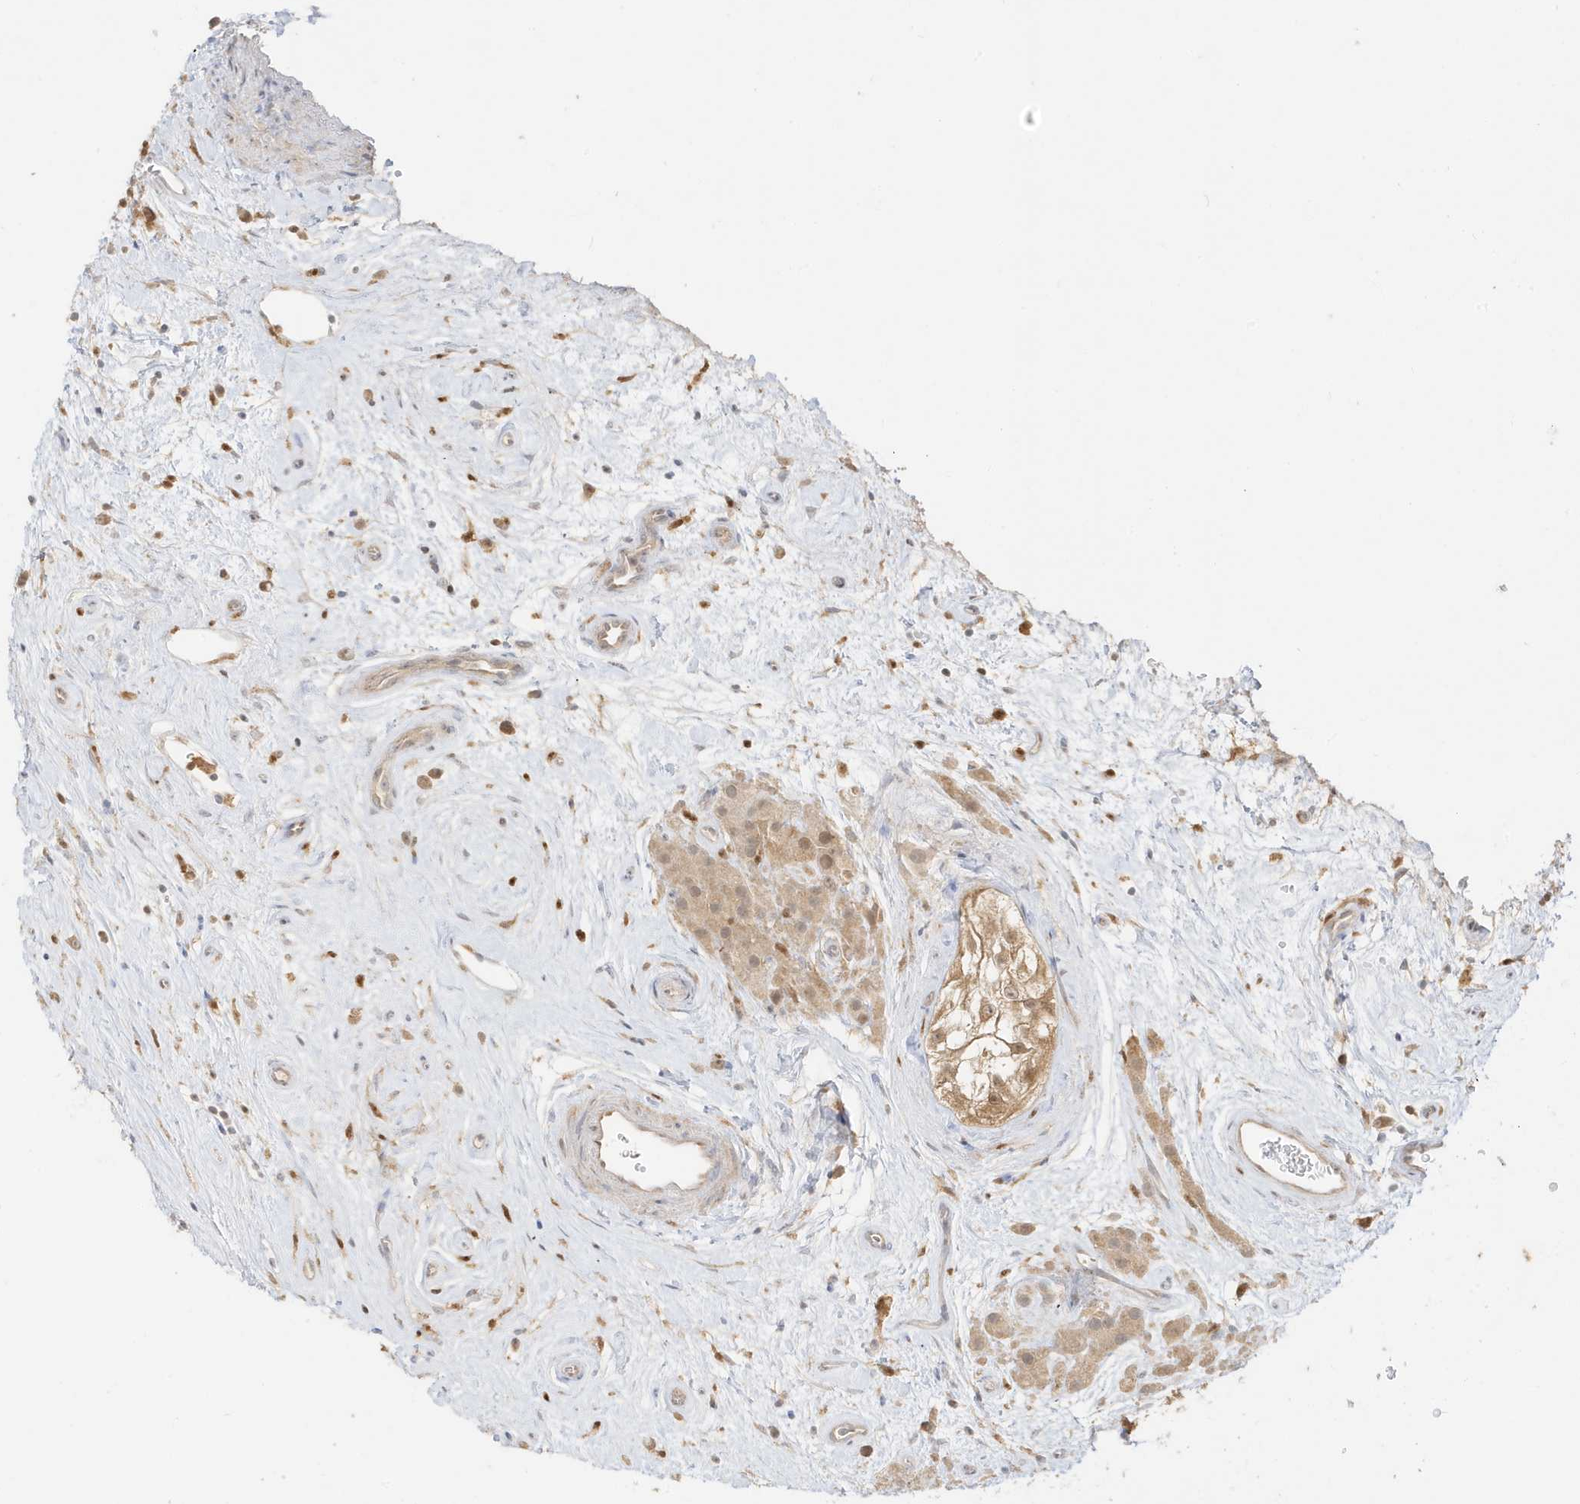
{"staining": {"intensity": "moderate", "quantity": ">75%", "location": "cytoplasmic/membranous,nuclear"}, "tissue": "testis cancer", "cell_type": "Tumor cells", "image_type": "cancer", "snomed": [{"axis": "morphology", "description": "Seminoma, NOS"}, {"axis": "topography", "description": "Testis"}], "caption": "Immunohistochemical staining of testis seminoma reveals moderate cytoplasmic/membranous and nuclear protein staining in about >75% of tumor cells. The protein is stained brown, and the nuclei are stained in blue (DAB (3,3'-diaminobenzidine) IHC with brightfield microscopy, high magnification).", "gene": "GCA", "patient": {"sex": "male", "age": 49}}